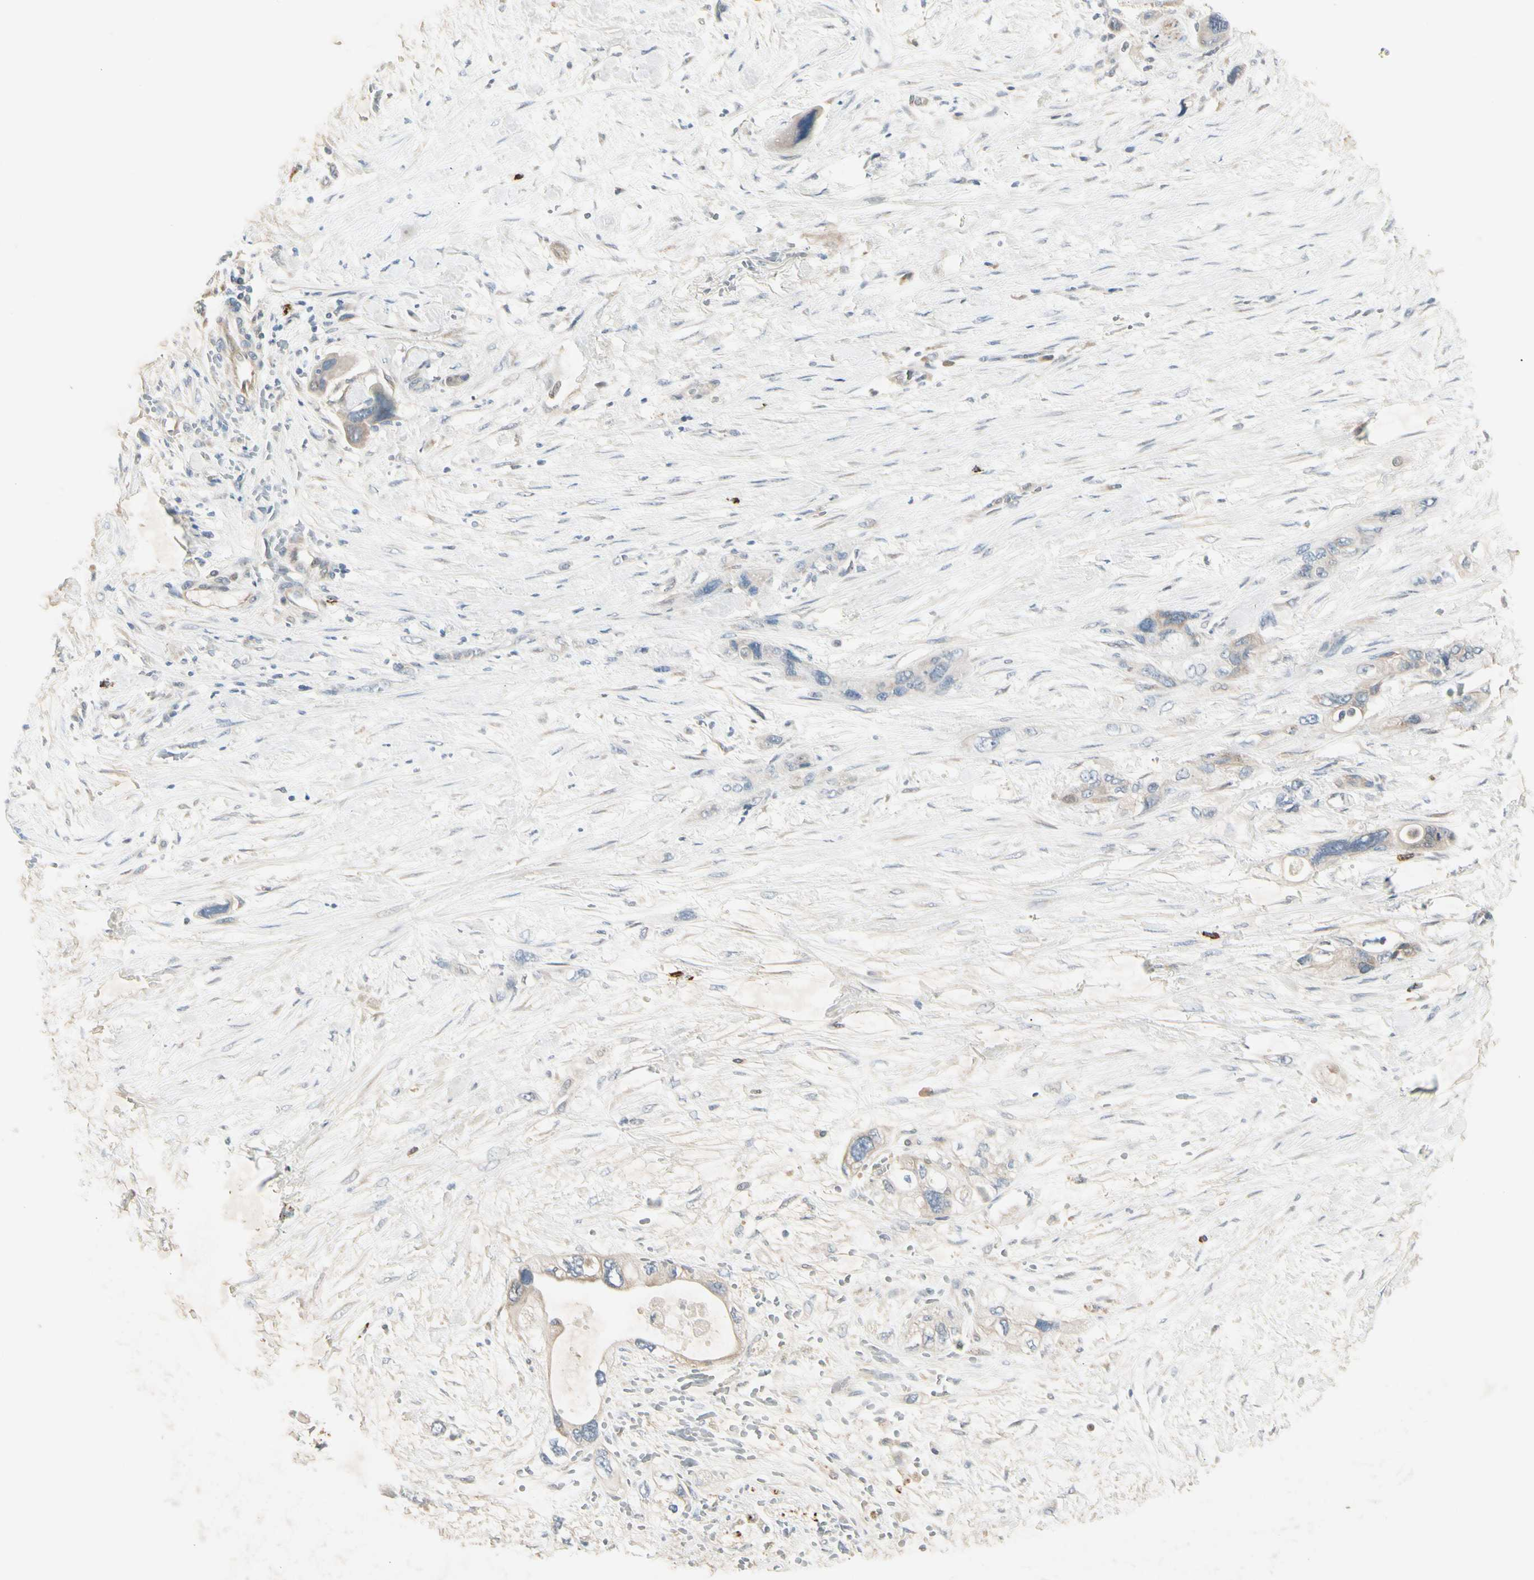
{"staining": {"intensity": "weak", "quantity": ">75%", "location": "cytoplasmic/membranous"}, "tissue": "pancreatic cancer", "cell_type": "Tumor cells", "image_type": "cancer", "snomed": [{"axis": "morphology", "description": "Adenocarcinoma, NOS"}, {"axis": "topography", "description": "Pancreas"}], "caption": "Immunohistochemistry histopathology image of neoplastic tissue: pancreatic cancer (adenocarcinoma) stained using IHC demonstrates low levels of weak protein expression localized specifically in the cytoplasmic/membranous of tumor cells, appearing as a cytoplasmic/membranous brown color.", "gene": "MAPRE3", "patient": {"sex": "male", "age": 46}}